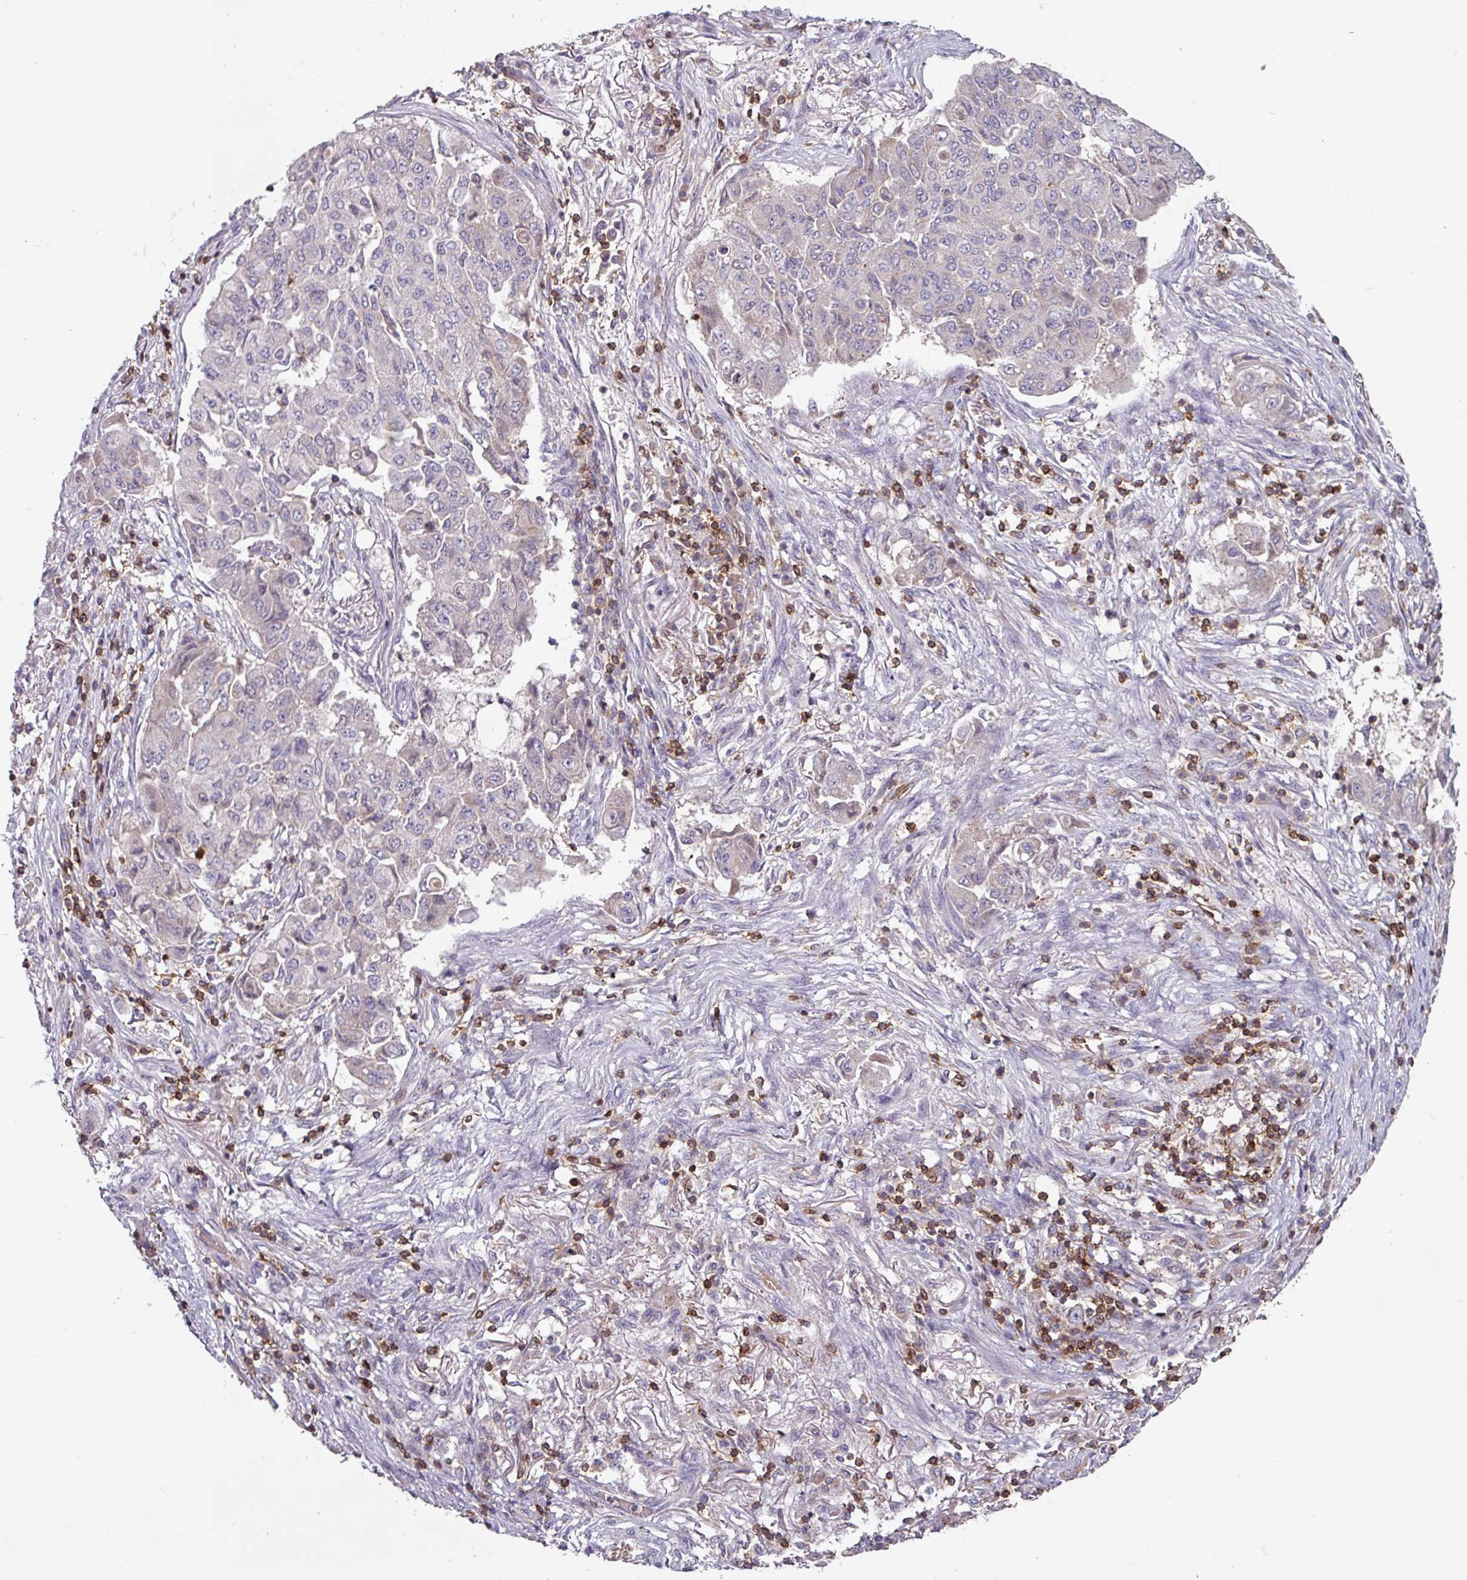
{"staining": {"intensity": "negative", "quantity": "none", "location": "none"}, "tissue": "lung cancer", "cell_type": "Tumor cells", "image_type": "cancer", "snomed": [{"axis": "morphology", "description": "Squamous cell carcinoma, NOS"}, {"axis": "topography", "description": "Lung"}], "caption": "Immunohistochemical staining of lung cancer demonstrates no significant positivity in tumor cells.", "gene": "CD3G", "patient": {"sex": "male", "age": 74}}